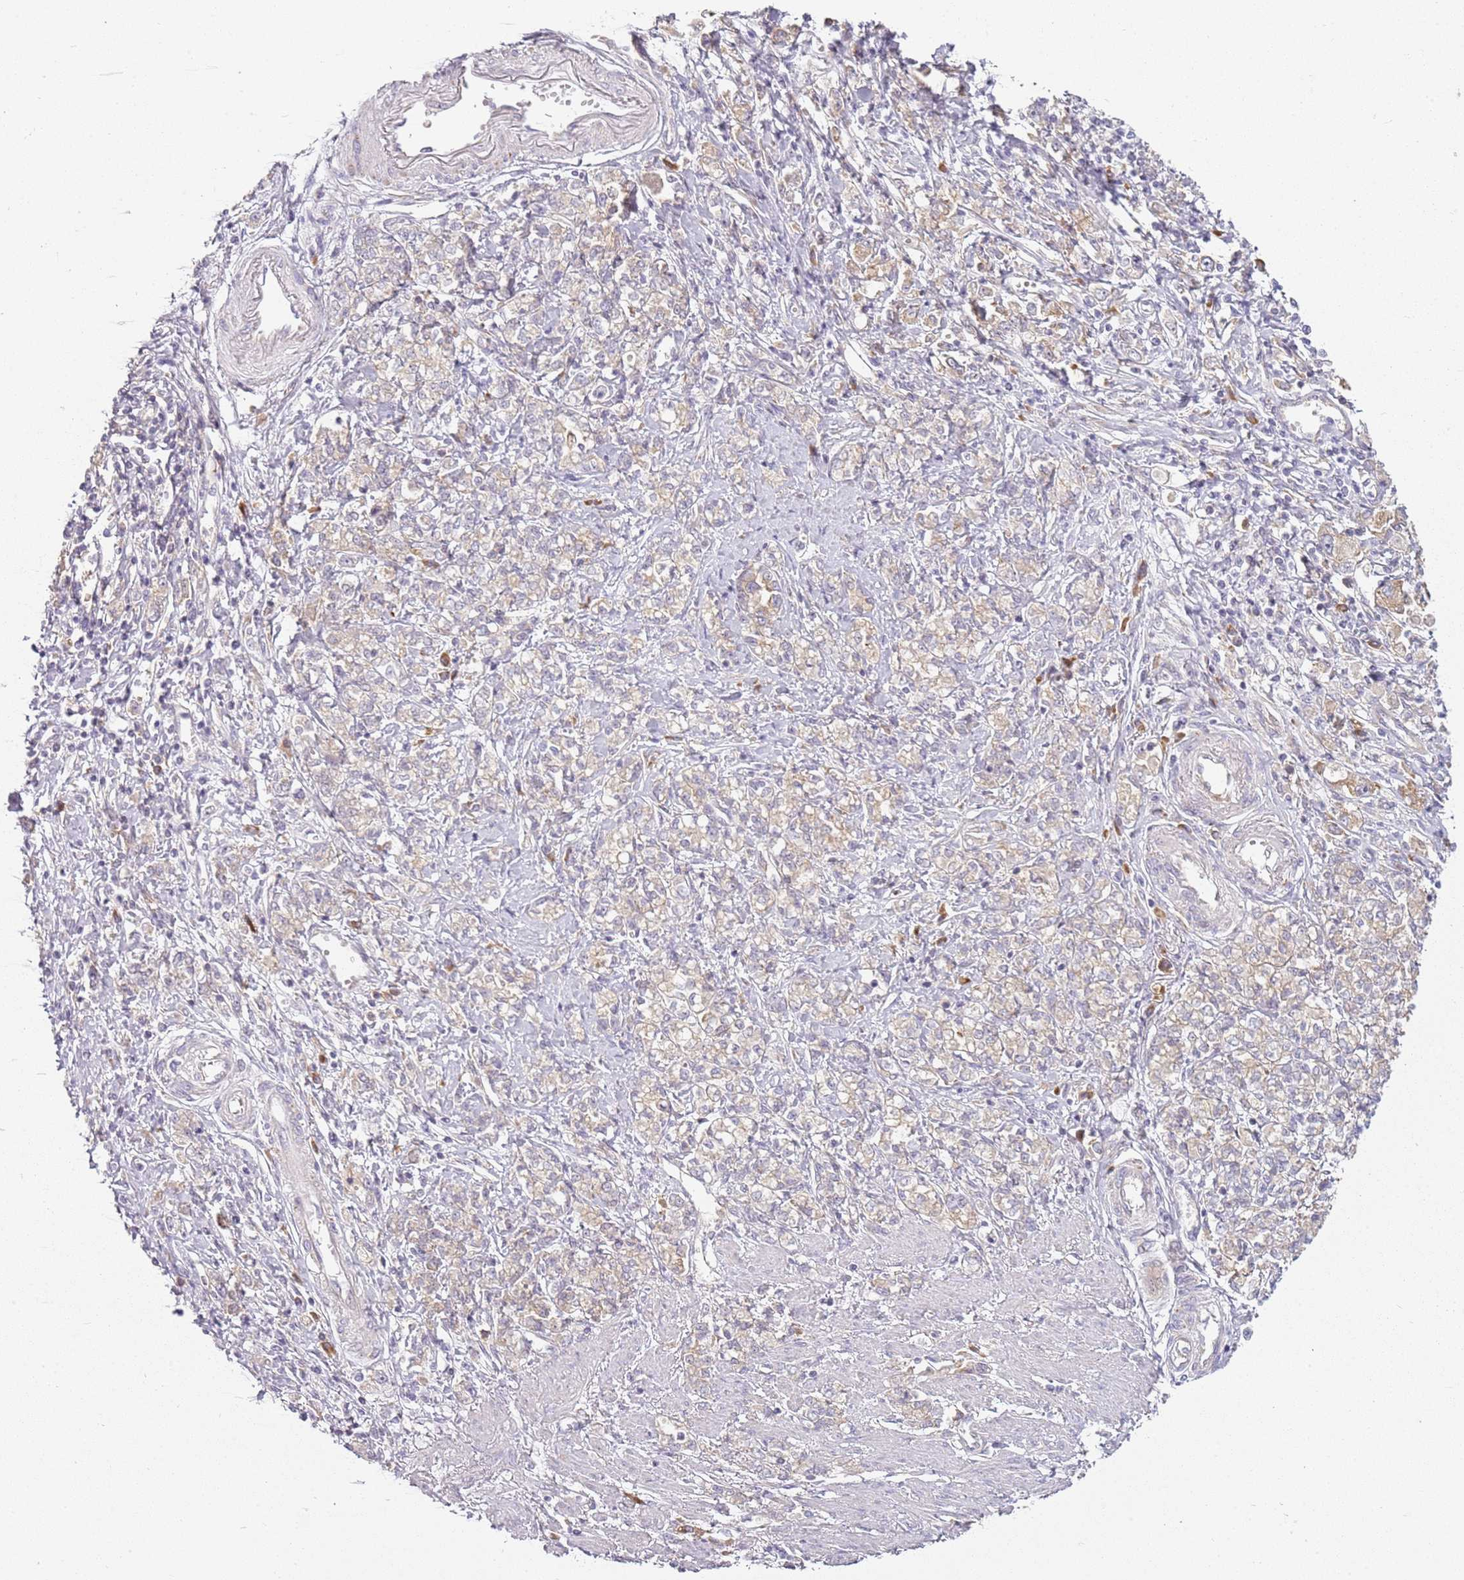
{"staining": {"intensity": "moderate", "quantity": "25%-75%", "location": "cytoplasmic/membranous"}, "tissue": "stomach cancer", "cell_type": "Tumor cells", "image_type": "cancer", "snomed": [{"axis": "morphology", "description": "Adenocarcinoma, NOS"}, {"axis": "topography", "description": "Stomach"}], "caption": "Brown immunohistochemical staining in adenocarcinoma (stomach) demonstrates moderate cytoplasmic/membranous expression in about 25%-75% of tumor cells. (DAB = brown stain, brightfield microscopy at high magnification).", "gene": "RPS28", "patient": {"sex": "female", "age": 76}}